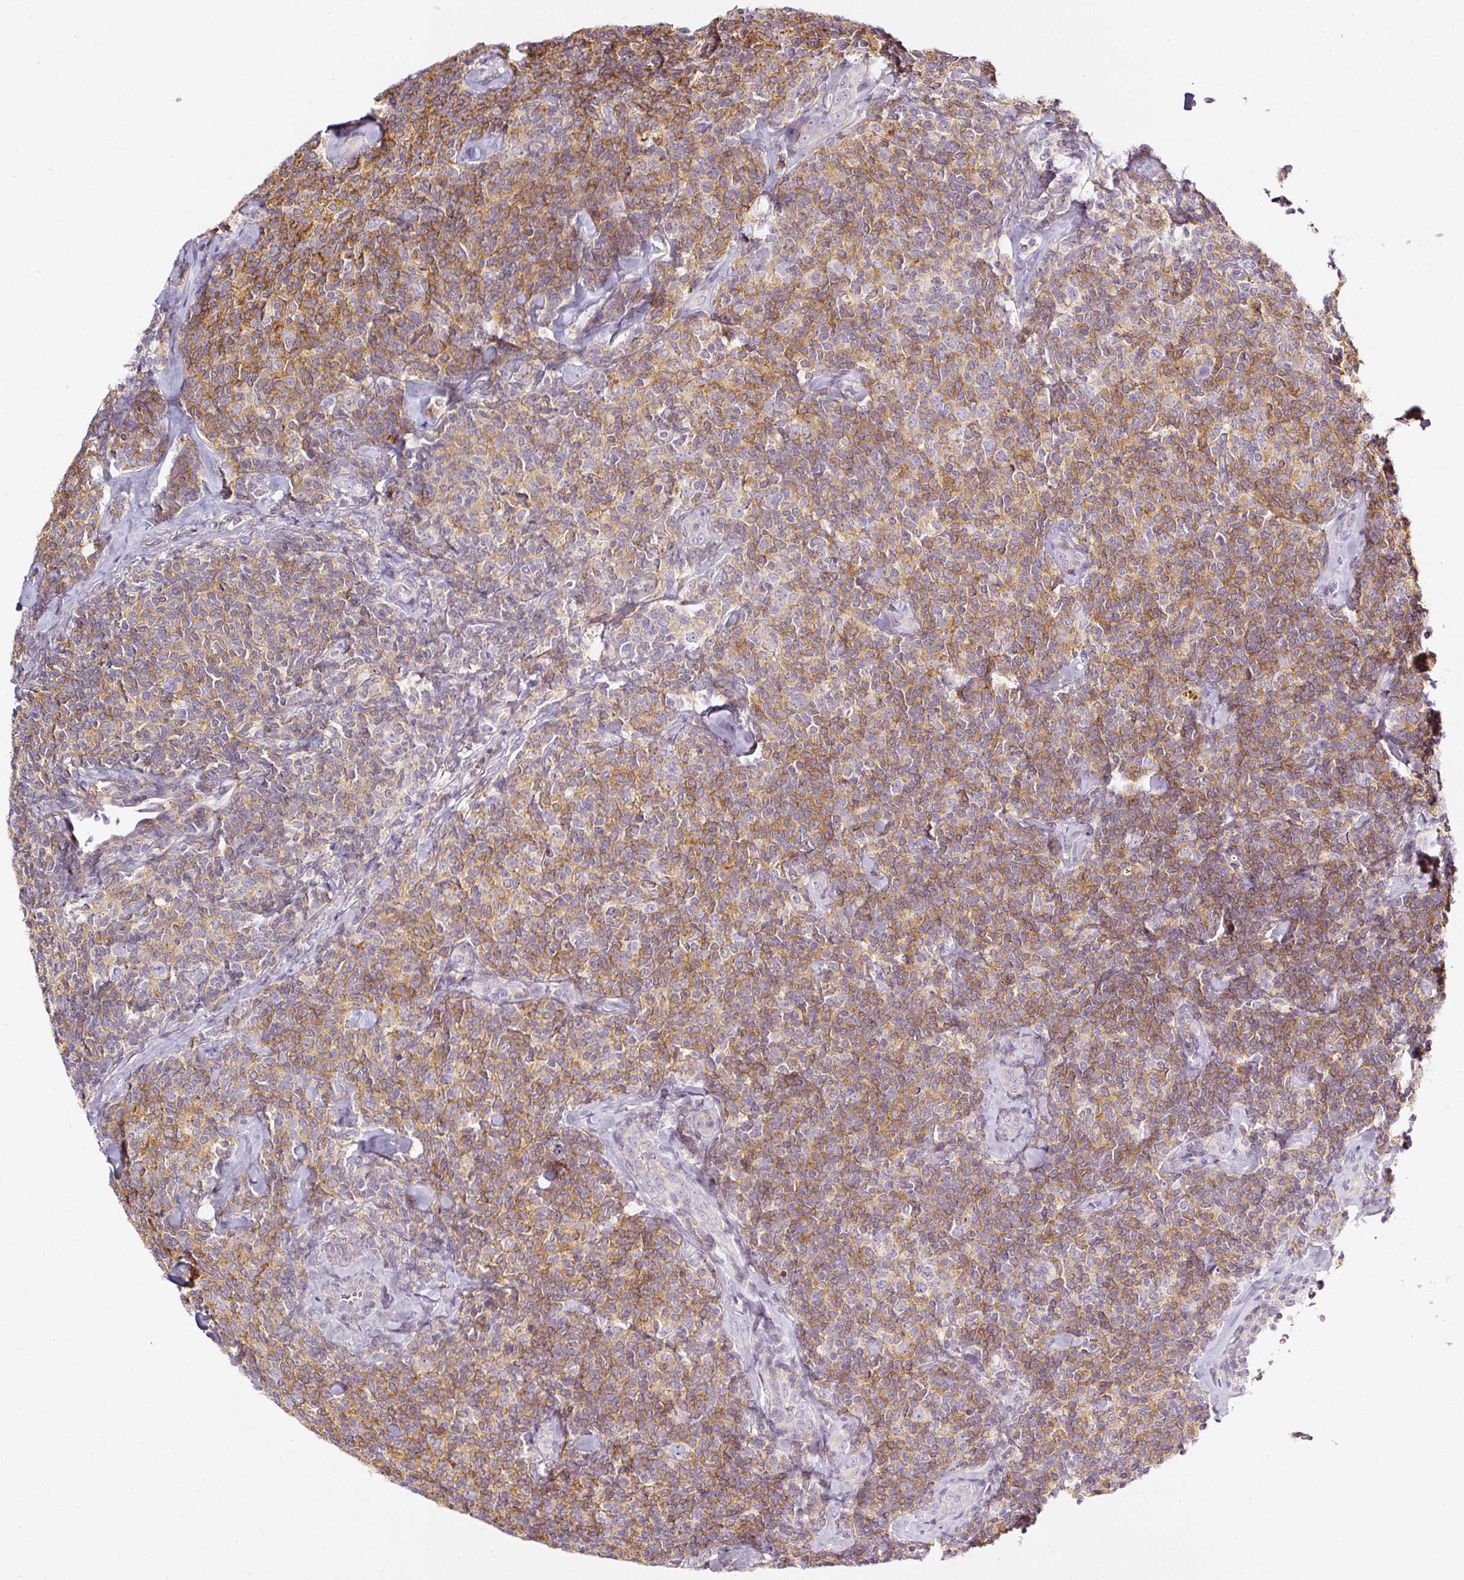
{"staining": {"intensity": "moderate", "quantity": "25%-75%", "location": "cytoplasmic/membranous"}, "tissue": "lymphoma", "cell_type": "Tumor cells", "image_type": "cancer", "snomed": [{"axis": "morphology", "description": "Malignant lymphoma, non-Hodgkin's type, Low grade"}, {"axis": "topography", "description": "Lymph node"}], "caption": "Immunohistochemical staining of human malignant lymphoma, non-Hodgkin's type (low-grade) shows moderate cytoplasmic/membranous protein expression in approximately 25%-75% of tumor cells.", "gene": "CD47", "patient": {"sex": "female", "age": 56}}